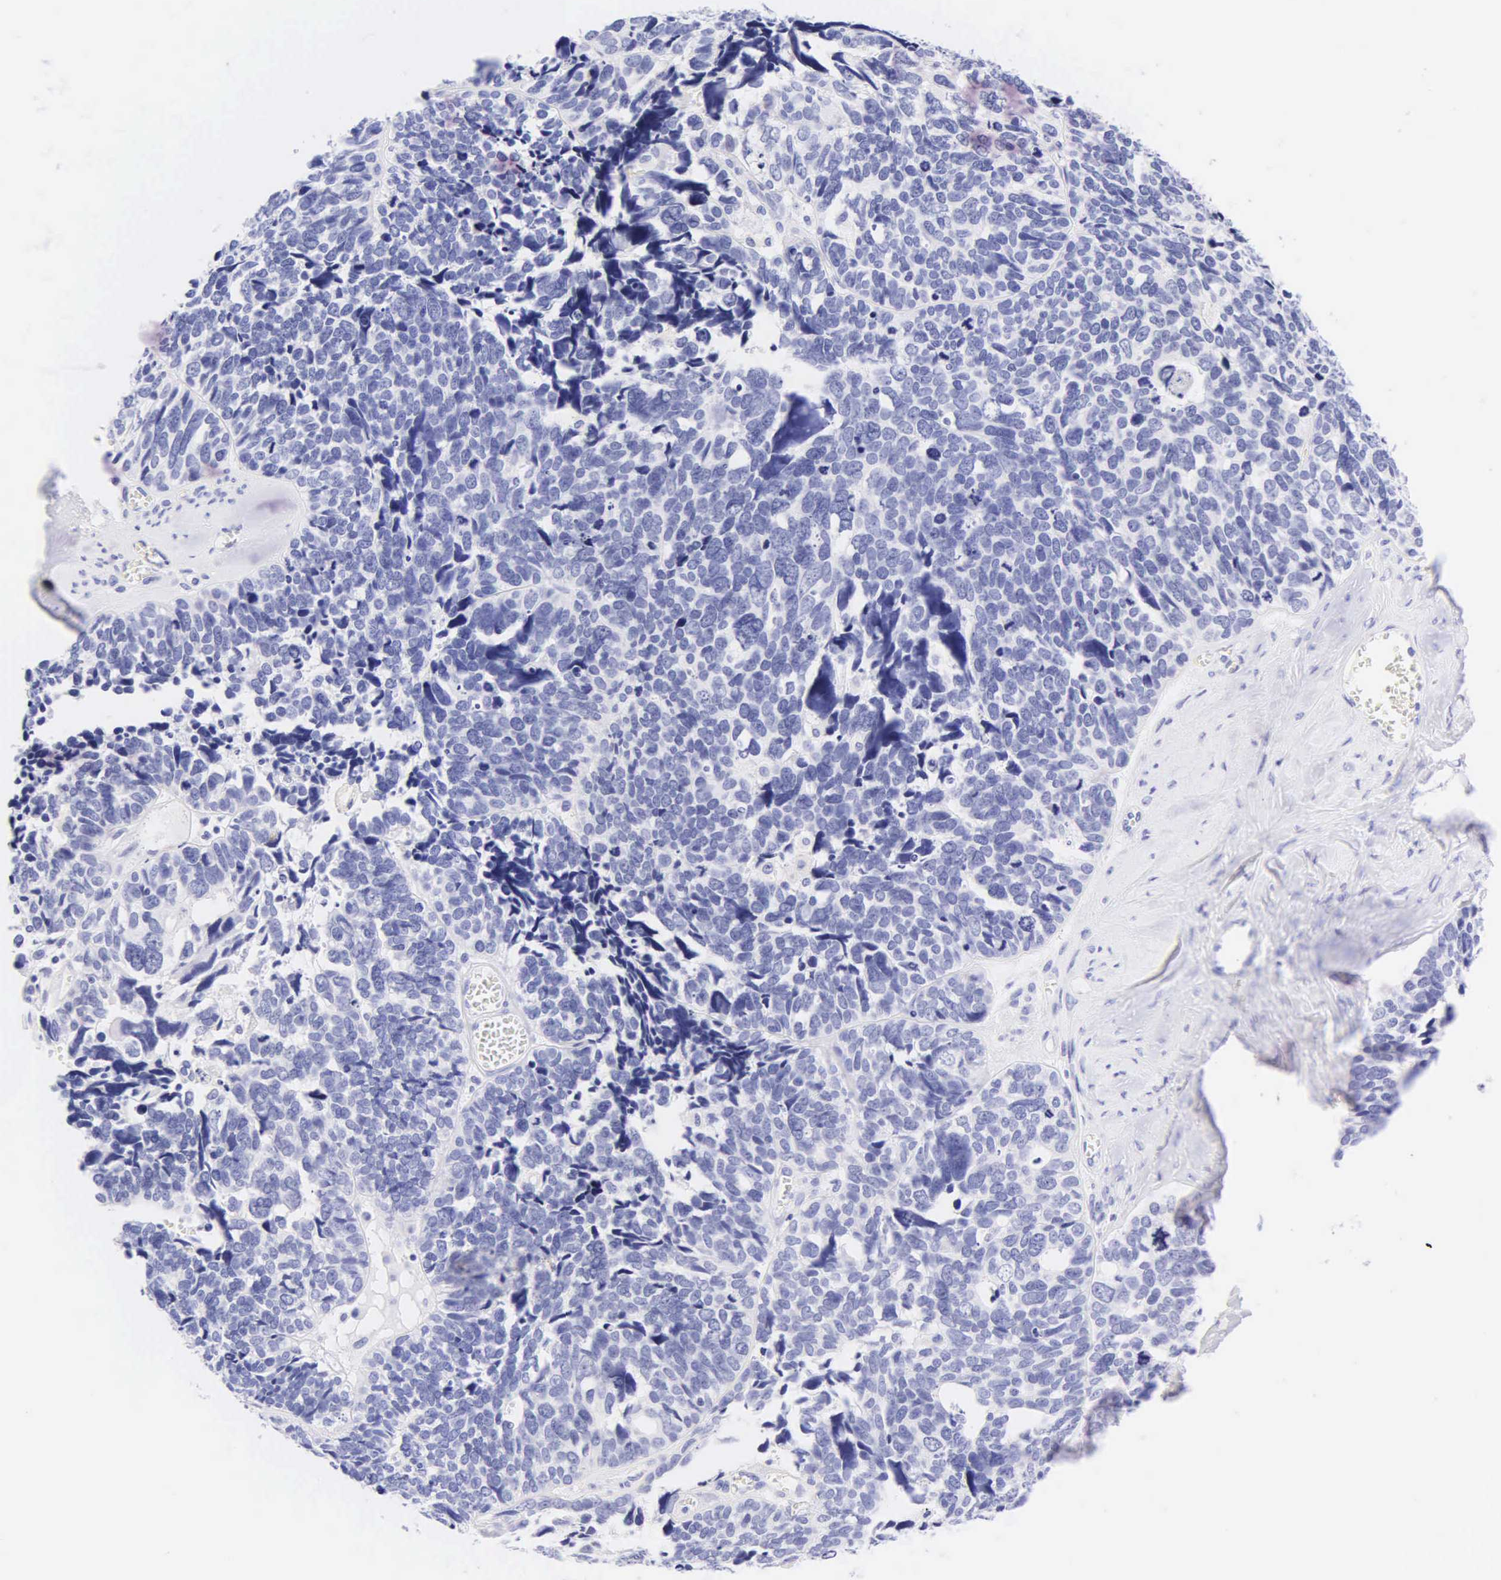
{"staining": {"intensity": "negative", "quantity": "none", "location": "none"}, "tissue": "ovarian cancer", "cell_type": "Tumor cells", "image_type": "cancer", "snomed": [{"axis": "morphology", "description": "Cystadenocarcinoma, serous, NOS"}, {"axis": "topography", "description": "Ovary"}], "caption": "Tumor cells show no significant staining in ovarian cancer.", "gene": "KRT20", "patient": {"sex": "female", "age": 77}}